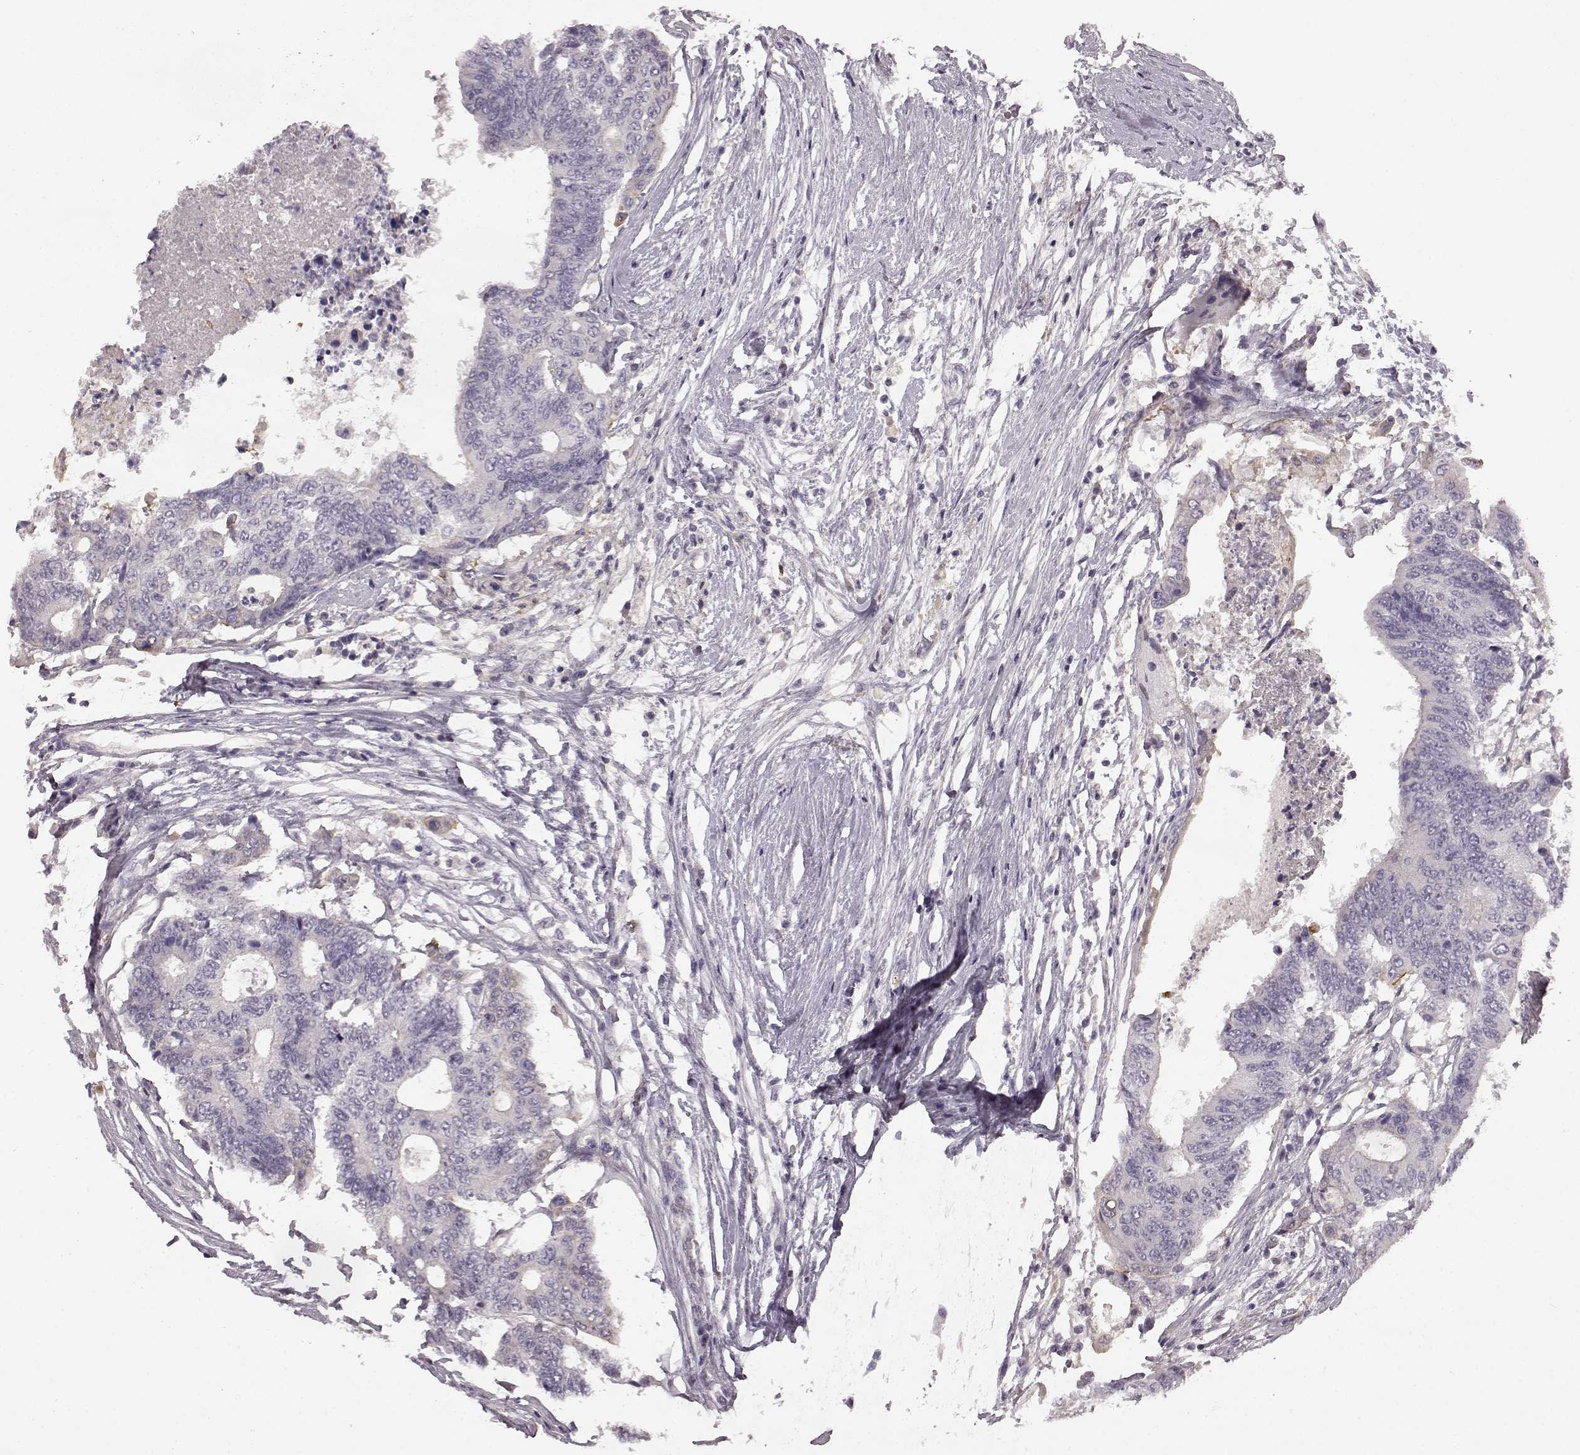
{"staining": {"intensity": "negative", "quantity": "none", "location": "none"}, "tissue": "colorectal cancer", "cell_type": "Tumor cells", "image_type": "cancer", "snomed": [{"axis": "morphology", "description": "Adenocarcinoma, NOS"}, {"axis": "topography", "description": "Colon"}], "caption": "This is an IHC histopathology image of human colorectal adenocarcinoma. There is no expression in tumor cells.", "gene": "KRT85", "patient": {"sex": "female", "age": 48}}